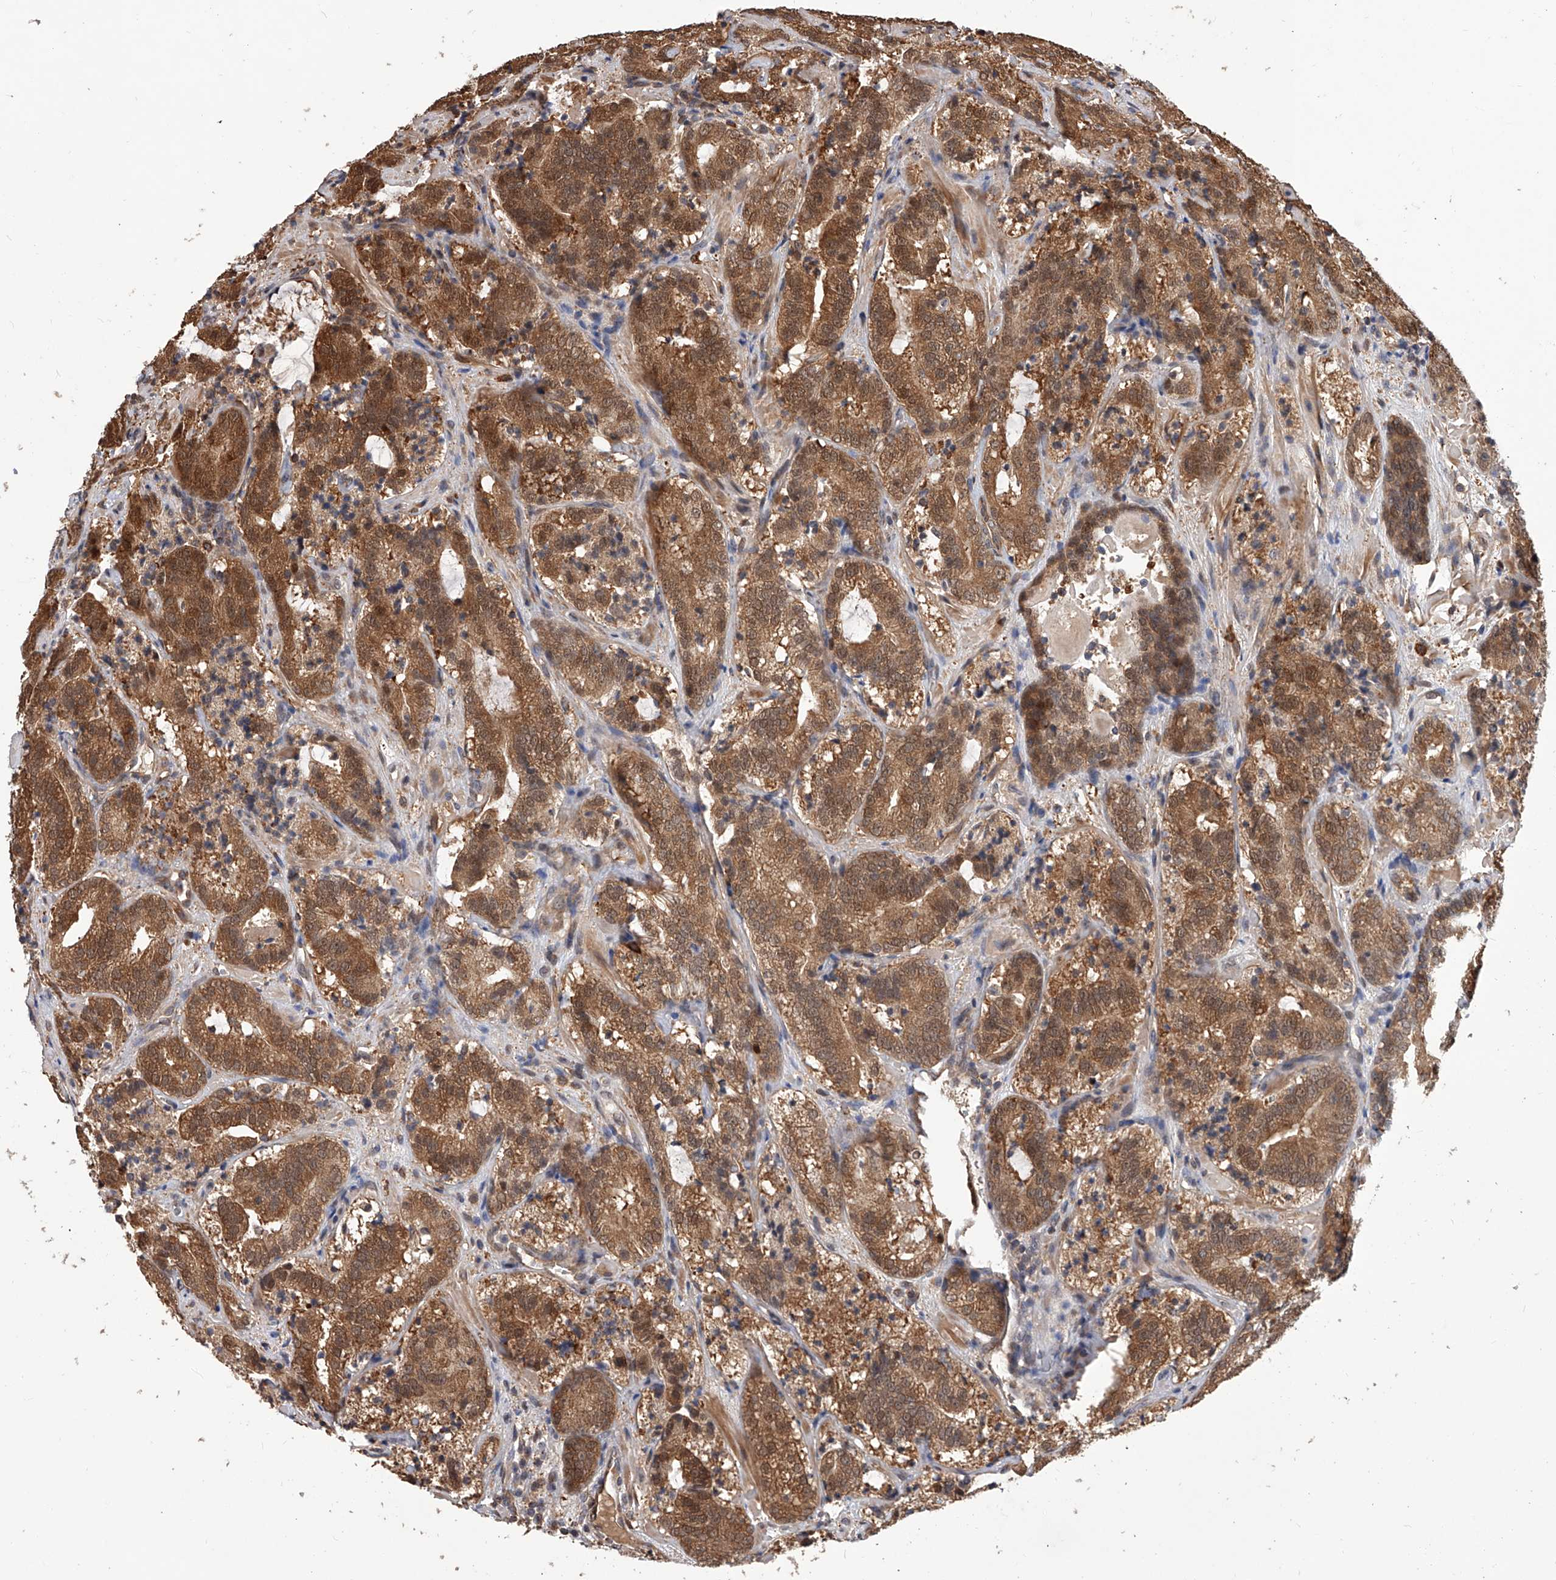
{"staining": {"intensity": "moderate", "quantity": ">75%", "location": "cytoplasmic/membranous,nuclear"}, "tissue": "prostate cancer", "cell_type": "Tumor cells", "image_type": "cancer", "snomed": [{"axis": "morphology", "description": "Adenocarcinoma, High grade"}, {"axis": "topography", "description": "Prostate"}], "caption": "Prostate cancer (adenocarcinoma (high-grade)) stained with IHC reveals moderate cytoplasmic/membranous and nuclear staining in approximately >75% of tumor cells. Ihc stains the protein of interest in brown and the nuclei are stained blue.", "gene": "GMDS", "patient": {"sex": "male", "age": 57}}